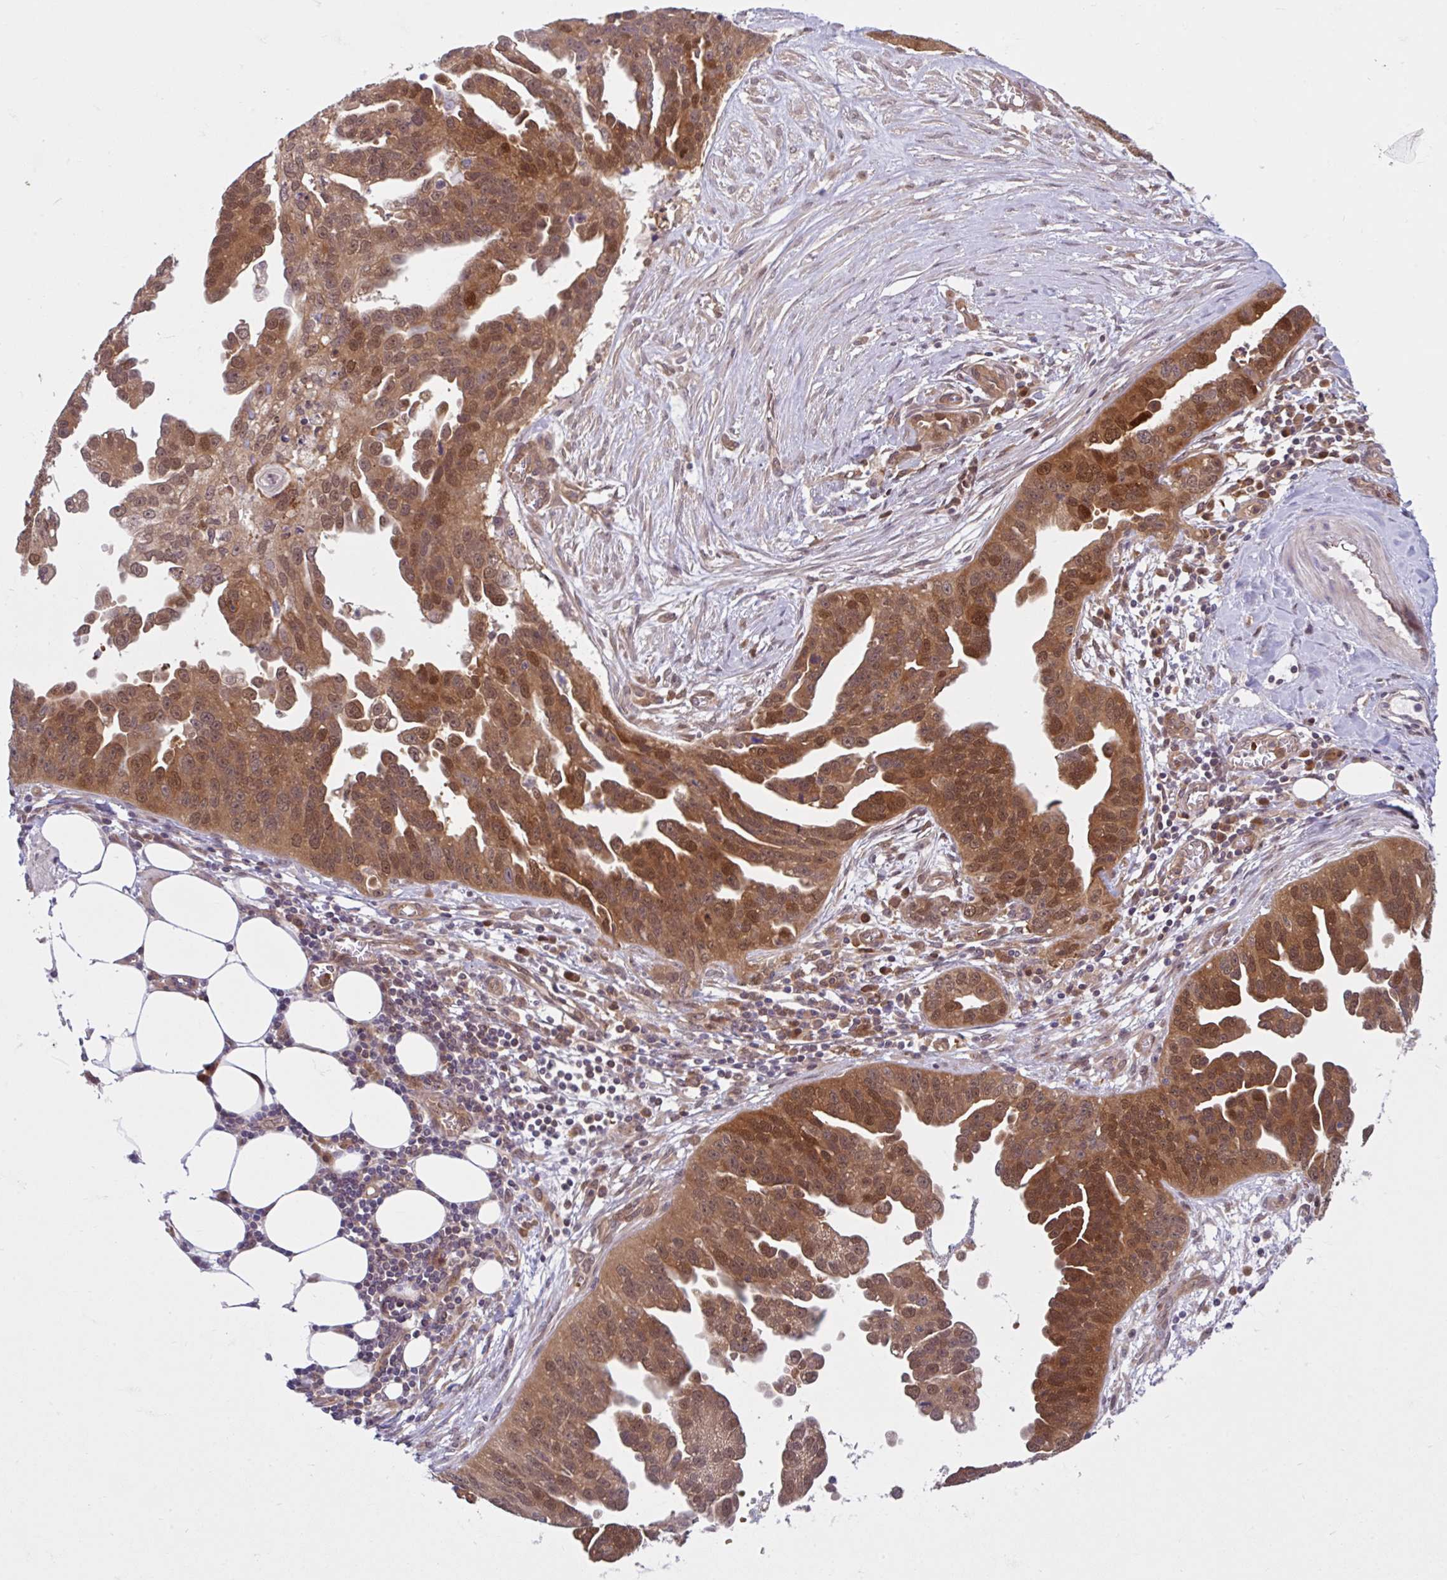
{"staining": {"intensity": "strong", "quantity": ">75%", "location": "cytoplasmic/membranous,nuclear"}, "tissue": "ovarian cancer", "cell_type": "Tumor cells", "image_type": "cancer", "snomed": [{"axis": "morphology", "description": "Cystadenocarcinoma, serous, NOS"}, {"axis": "topography", "description": "Ovary"}], "caption": "Human ovarian cancer stained for a protein (brown) displays strong cytoplasmic/membranous and nuclear positive positivity in about >75% of tumor cells.", "gene": "HMBS", "patient": {"sex": "female", "age": 75}}